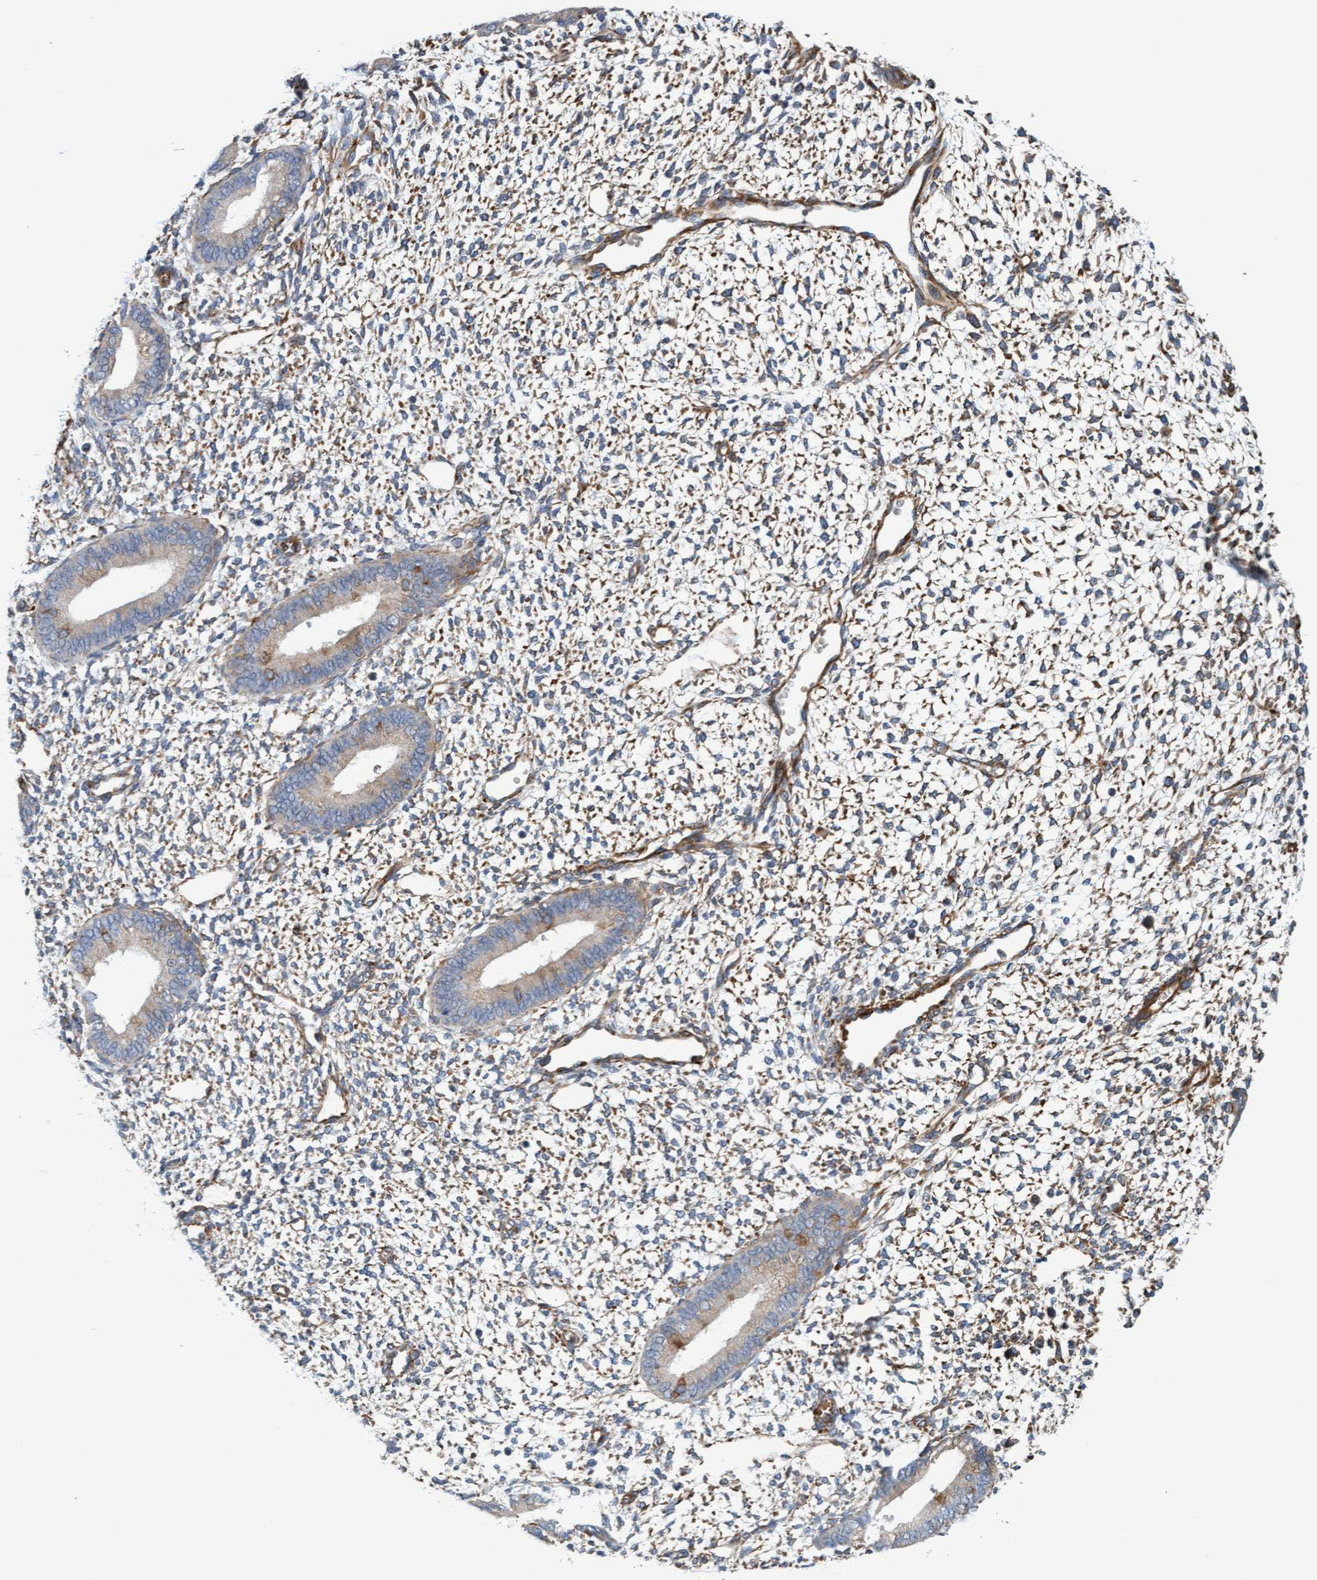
{"staining": {"intensity": "moderate", "quantity": "25%-75%", "location": "cytoplasmic/membranous"}, "tissue": "endometrium", "cell_type": "Cells in endometrial stroma", "image_type": "normal", "snomed": [{"axis": "morphology", "description": "Normal tissue, NOS"}, {"axis": "topography", "description": "Endometrium"}], "caption": "Immunohistochemistry (IHC) micrograph of benign human endometrium stained for a protein (brown), which reveals medium levels of moderate cytoplasmic/membranous staining in approximately 25%-75% of cells in endometrial stroma.", "gene": "FMNL3", "patient": {"sex": "female", "age": 46}}